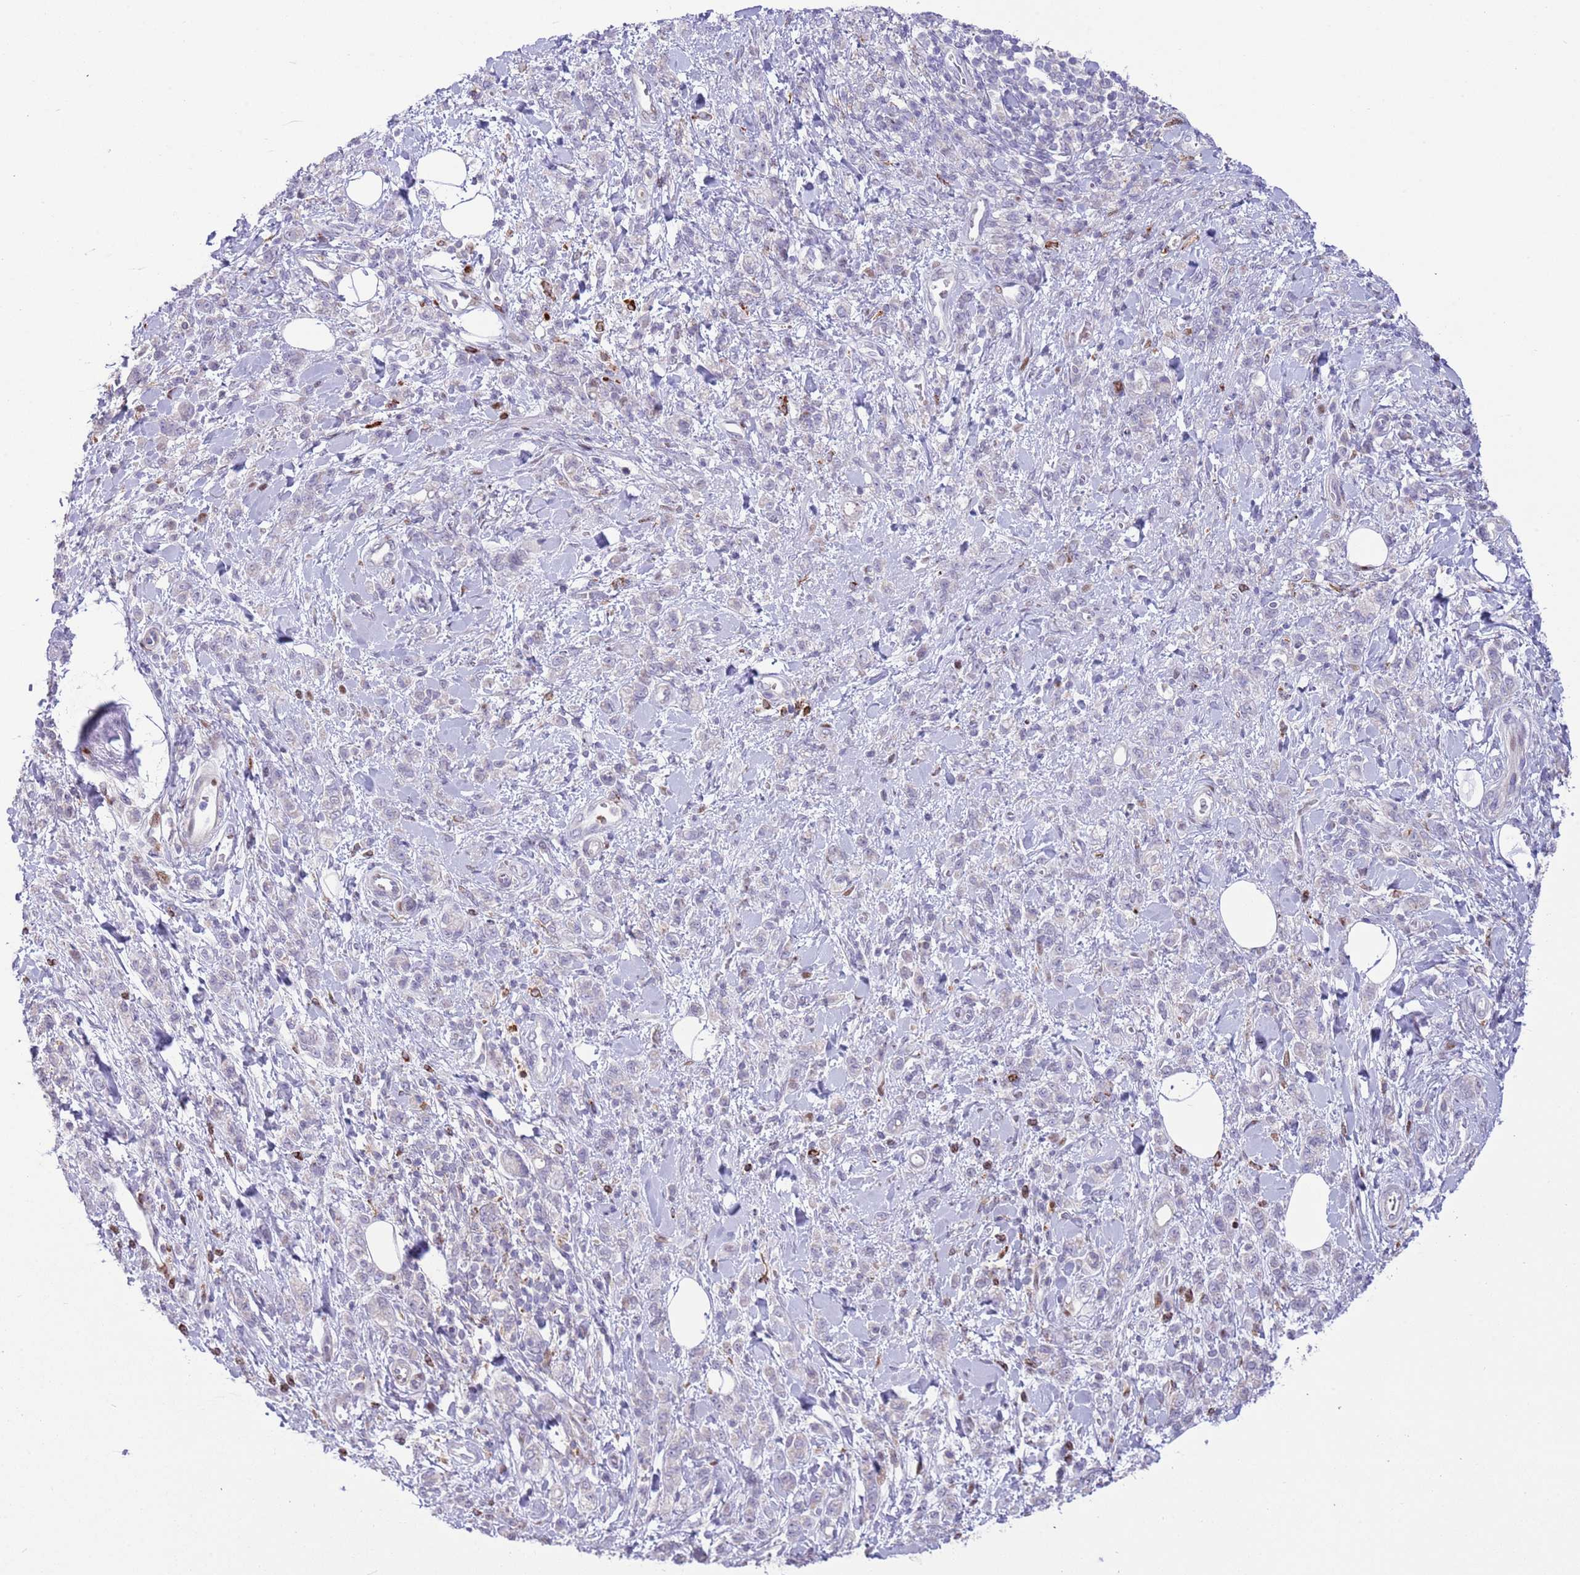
{"staining": {"intensity": "moderate", "quantity": "<25%", "location": "nuclear"}, "tissue": "stomach cancer", "cell_type": "Tumor cells", "image_type": "cancer", "snomed": [{"axis": "morphology", "description": "Adenocarcinoma, NOS"}, {"axis": "topography", "description": "Stomach"}], "caption": "A high-resolution micrograph shows IHC staining of stomach cancer, which displays moderate nuclear staining in about <25% of tumor cells.", "gene": "ANO8", "patient": {"sex": "male", "age": 77}}